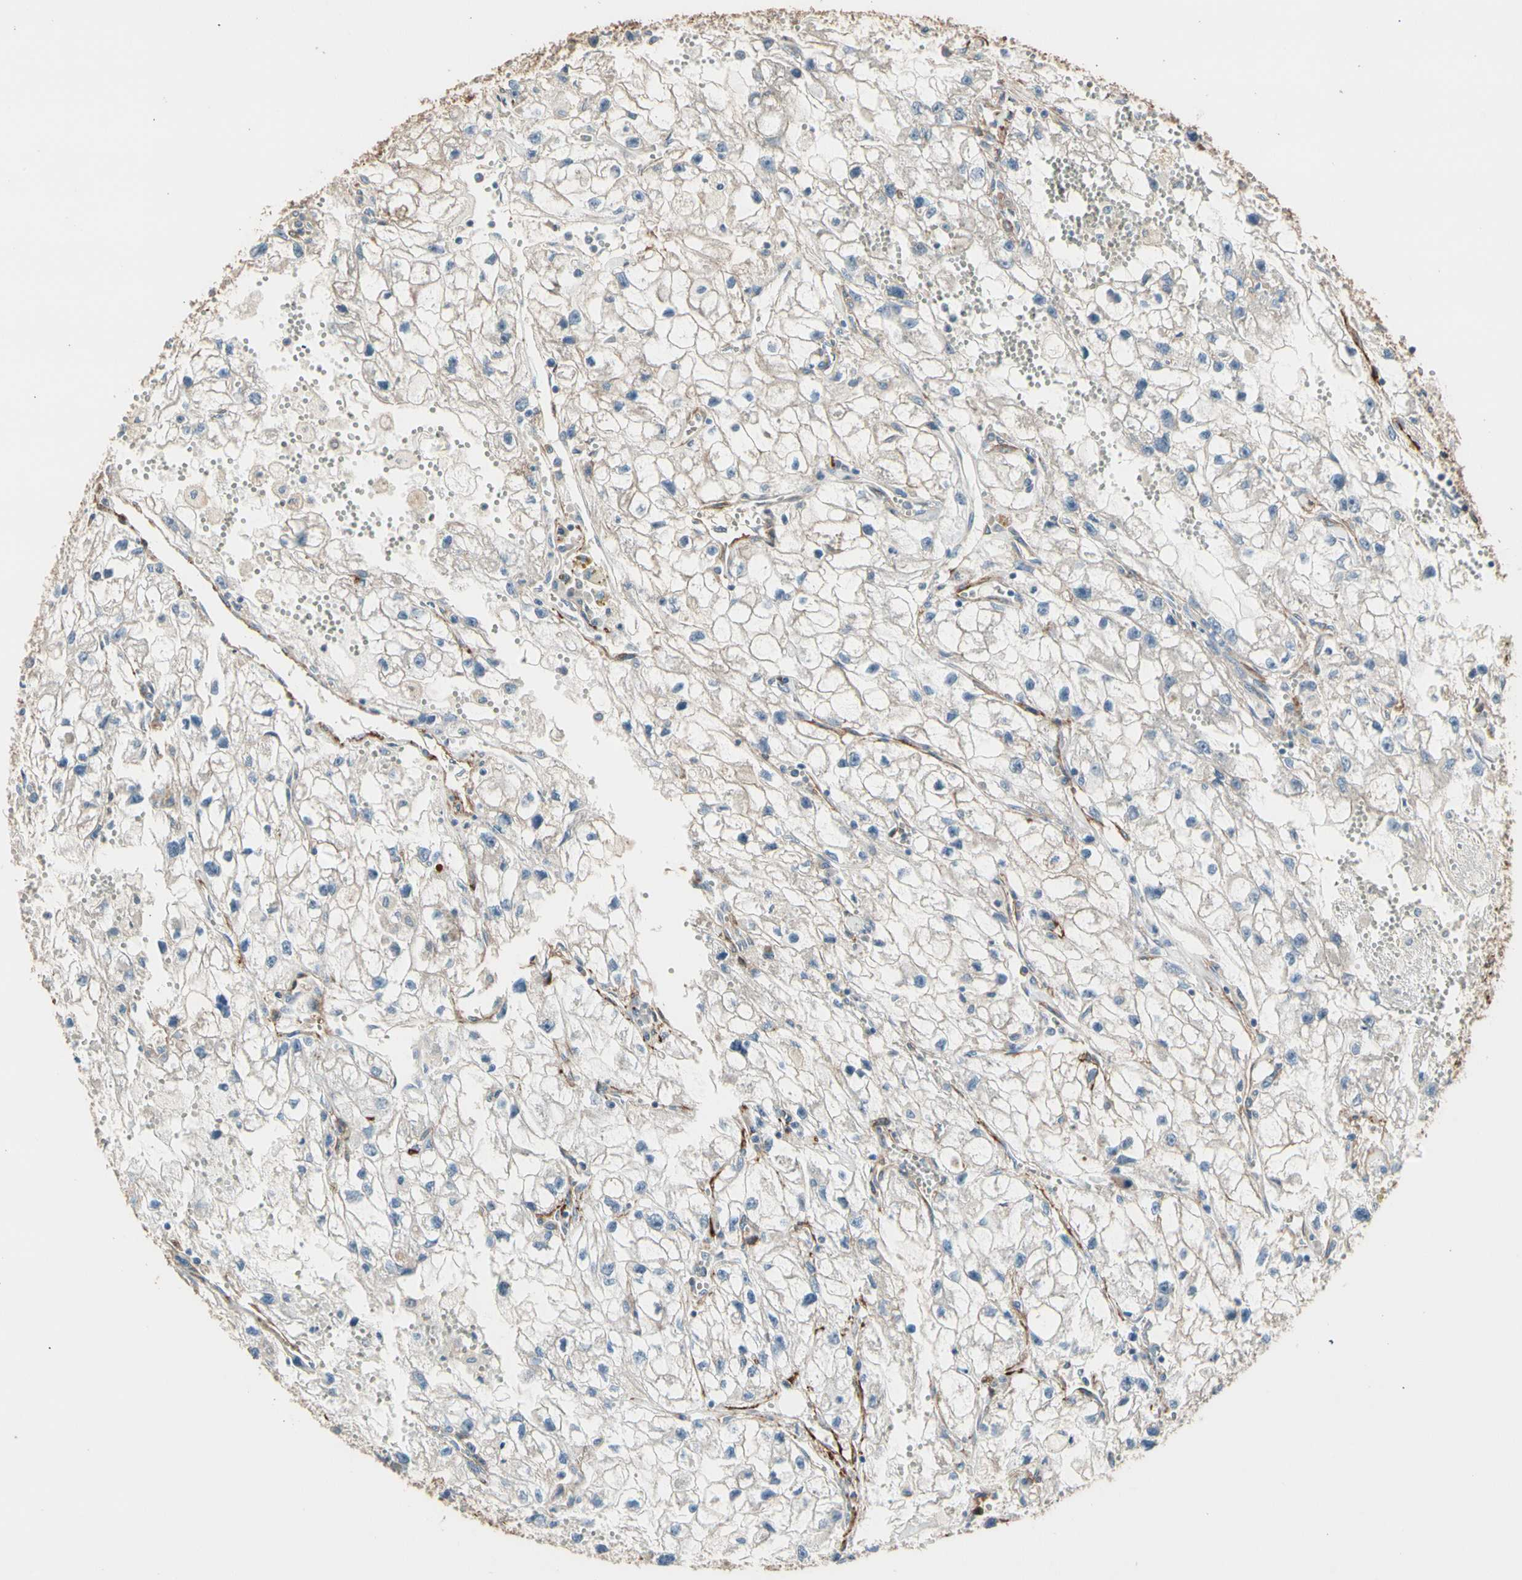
{"staining": {"intensity": "weak", "quantity": "<25%", "location": "cytoplasmic/membranous"}, "tissue": "renal cancer", "cell_type": "Tumor cells", "image_type": "cancer", "snomed": [{"axis": "morphology", "description": "Adenocarcinoma, NOS"}, {"axis": "topography", "description": "Kidney"}], "caption": "This is an immunohistochemistry (IHC) micrograph of renal cancer. There is no positivity in tumor cells.", "gene": "SUSD2", "patient": {"sex": "female", "age": 70}}